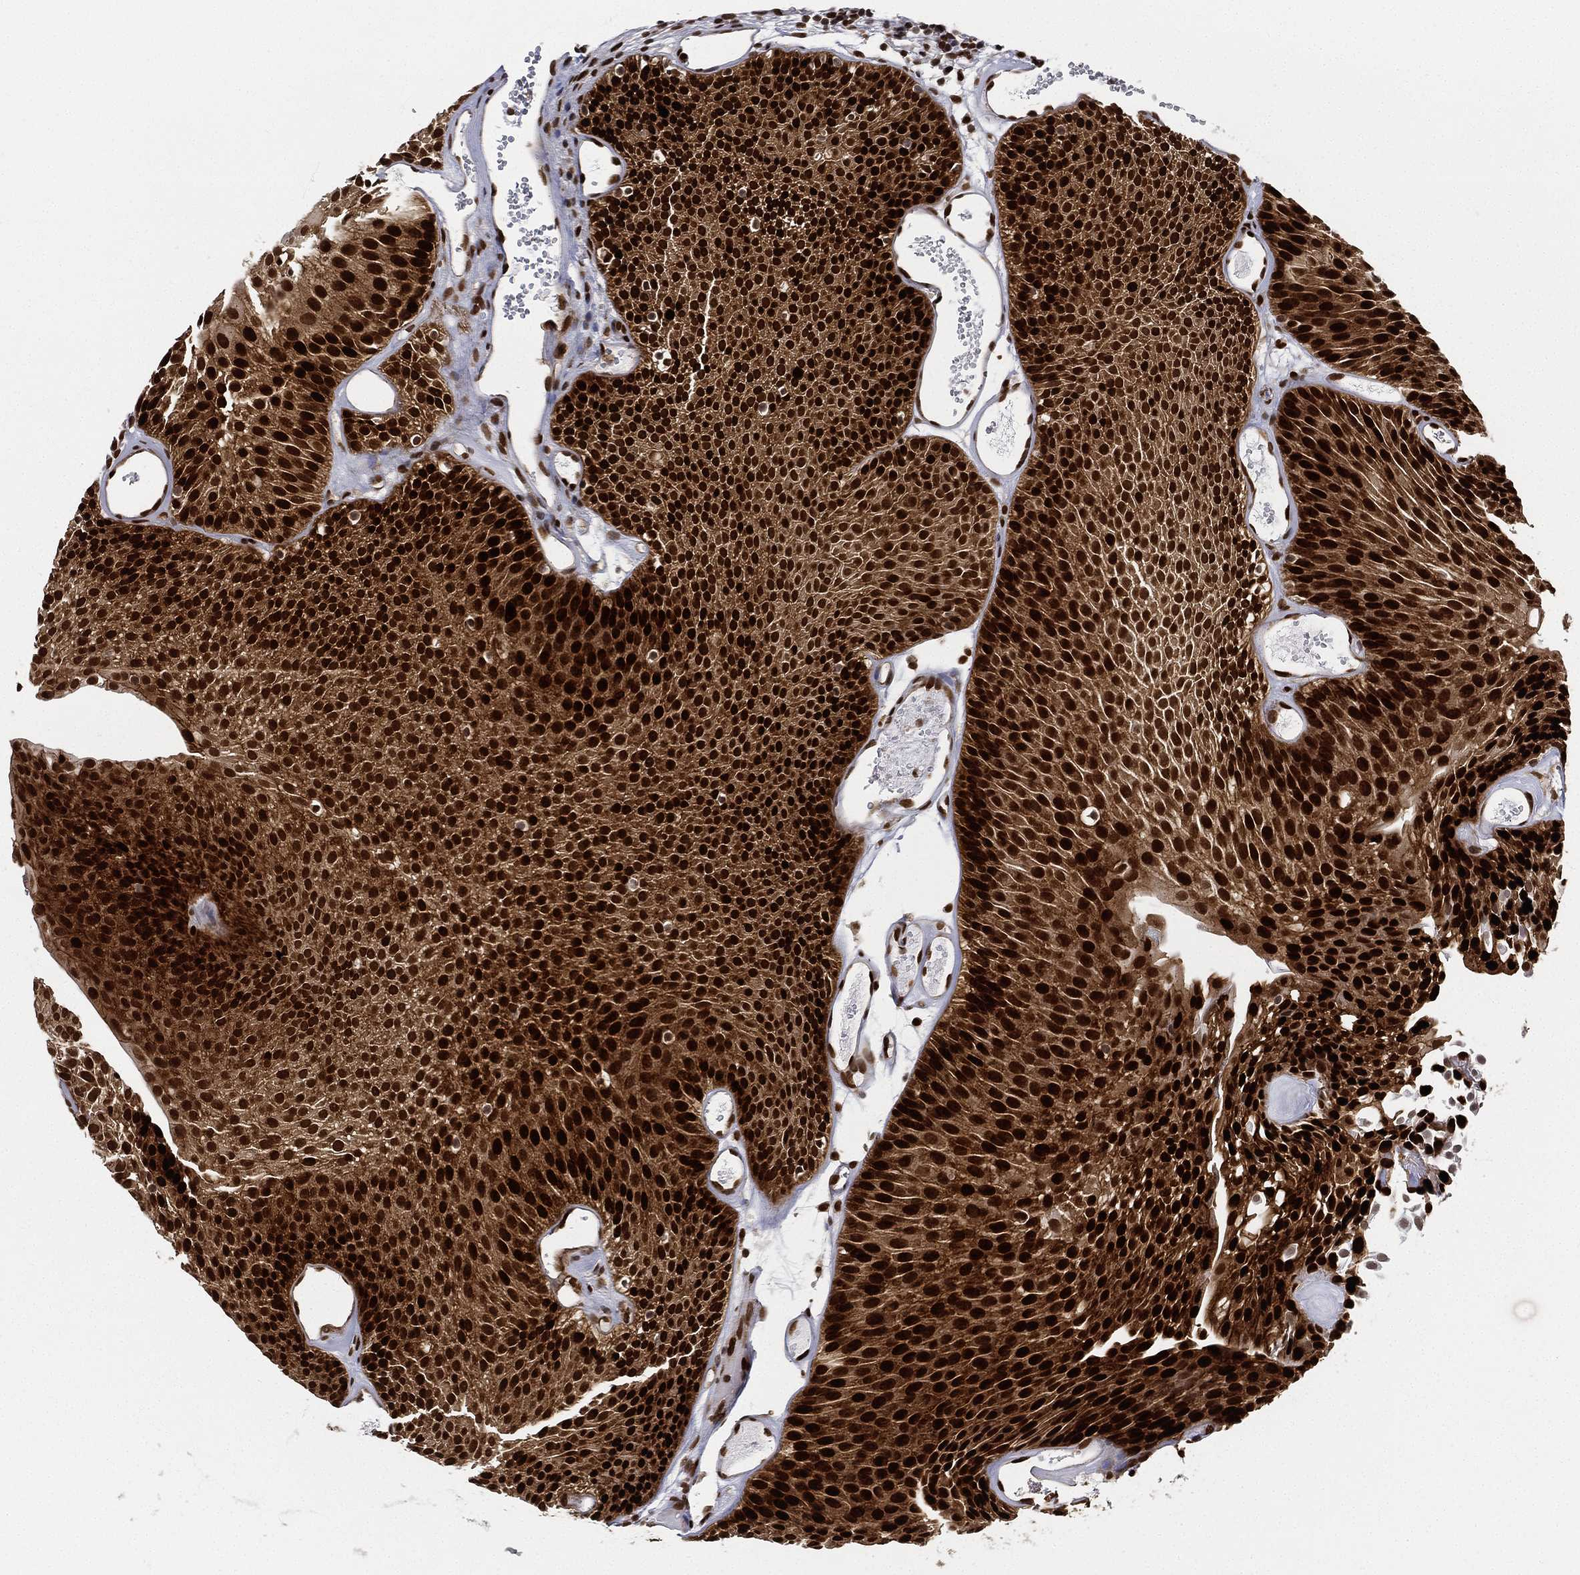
{"staining": {"intensity": "strong", "quantity": ">75%", "location": "nuclear"}, "tissue": "urothelial cancer", "cell_type": "Tumor cells", "image_type": "cancer", "snomed": [{"axis": "morphology", "description": "Urothelial carcinoma, Low grade"}, {"axis": "topography", "description": "Urinary bladder"}], "caption": "Immunohistochemistry (IHC) of human low-grade urothelial carcinoma exhibits high levels of strong nuclear staining in about >75% of tumor cells. (DAB IHC, brown staining for protein, blue staining for nuclei).", "gene": "LMNB1", "patient": {"sex": "male", "age": 52}}